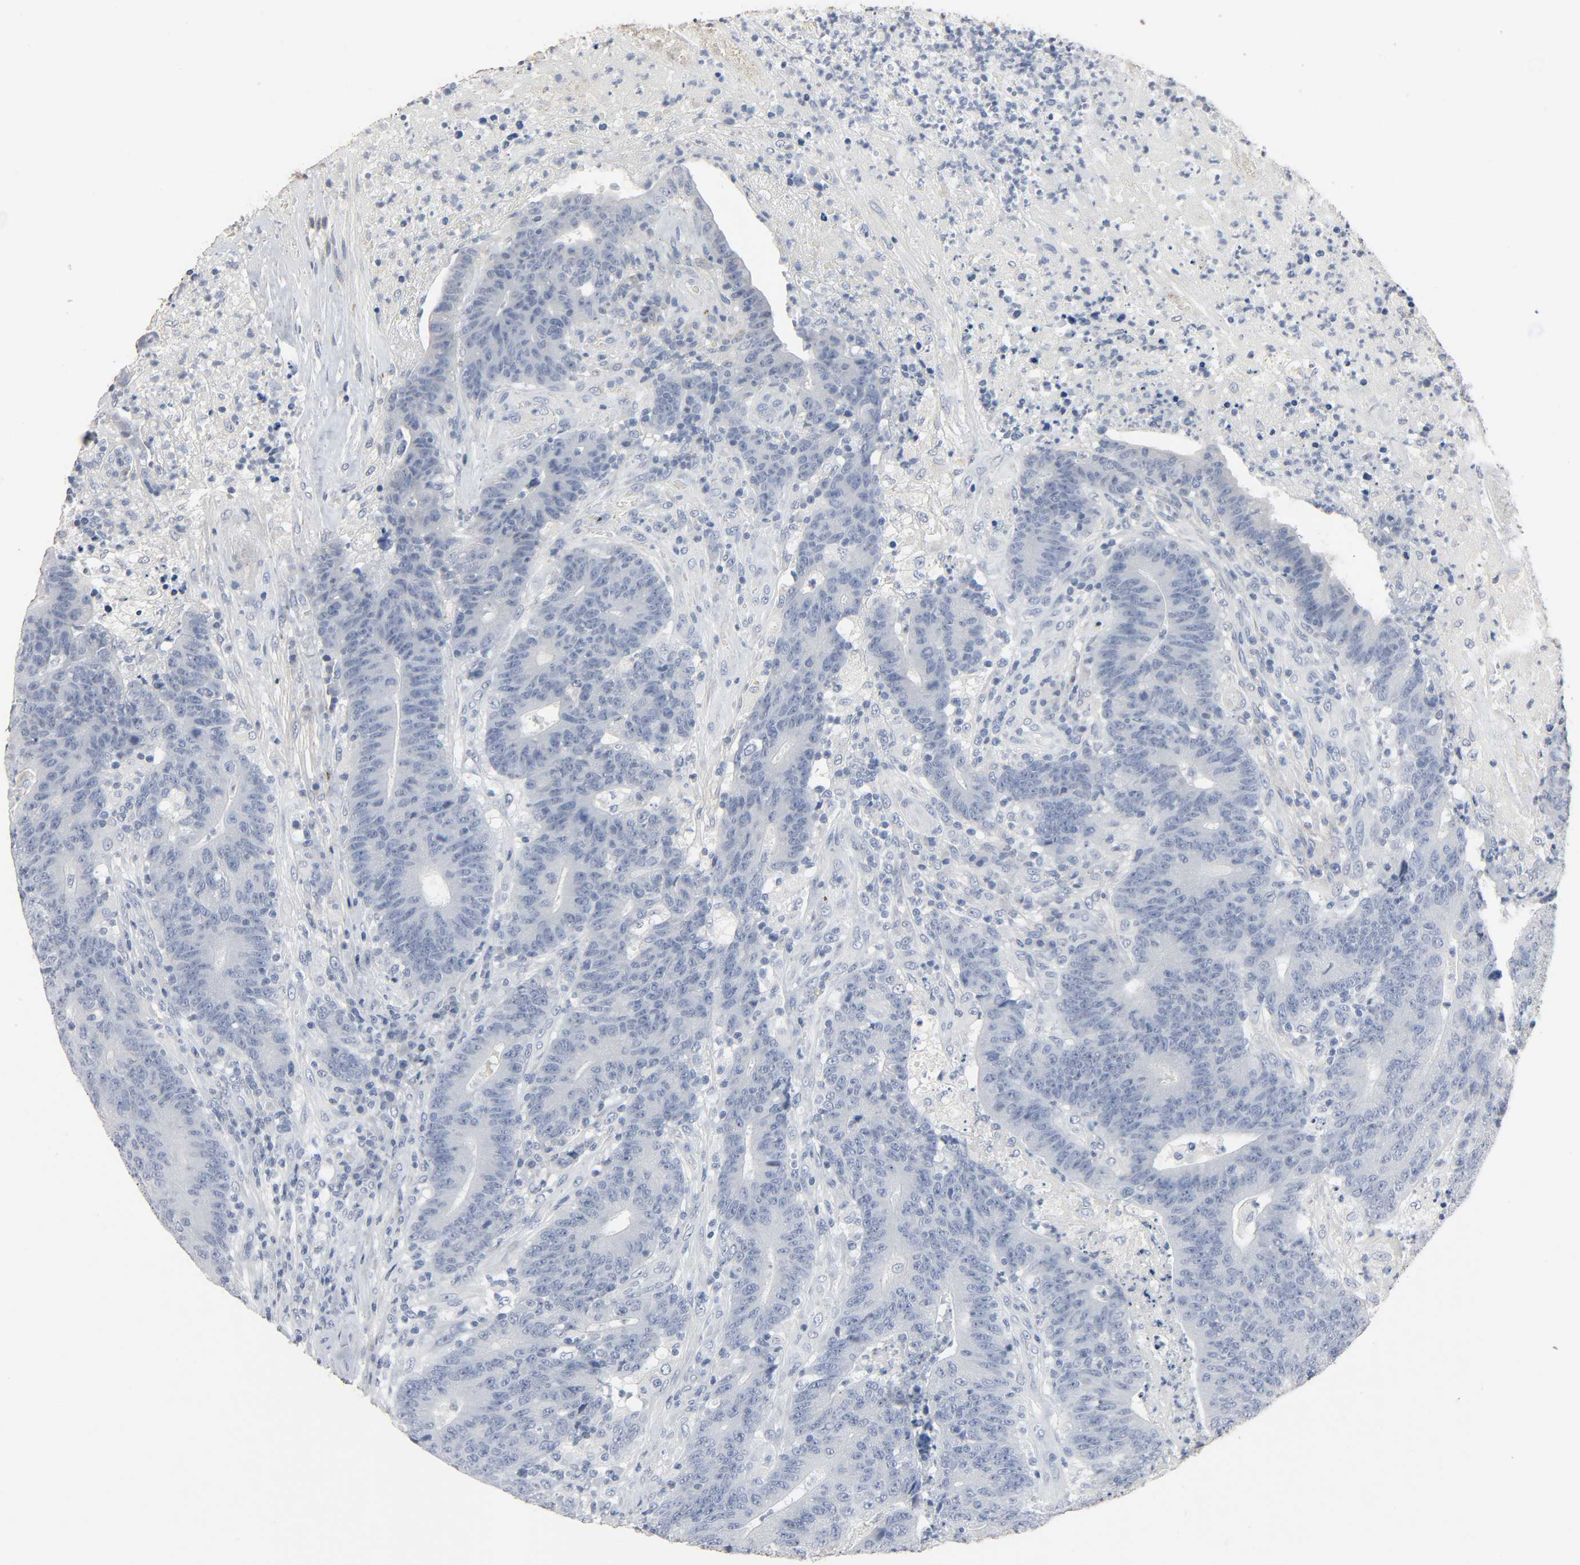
{"staining": {"intensity": "negative", "quantity": "none", "location": "none"}, "tissue": "colorectal cancer", "cell_type": "Tumor cells", "image_type": "cancer", "snomed": [{"axis": "morphology", "description": "Normal tissue, NOS"}, {"axis": "morphology", "description": "Adenocarcinoma, NOS"}, {"axis": "topography", "description": "Colon"}], "caption": "Tumor cells are negative for protein expression in human colorectal cancer.", "gene": "FBLN5", "patient": {"sex": "female", "age": 75}}